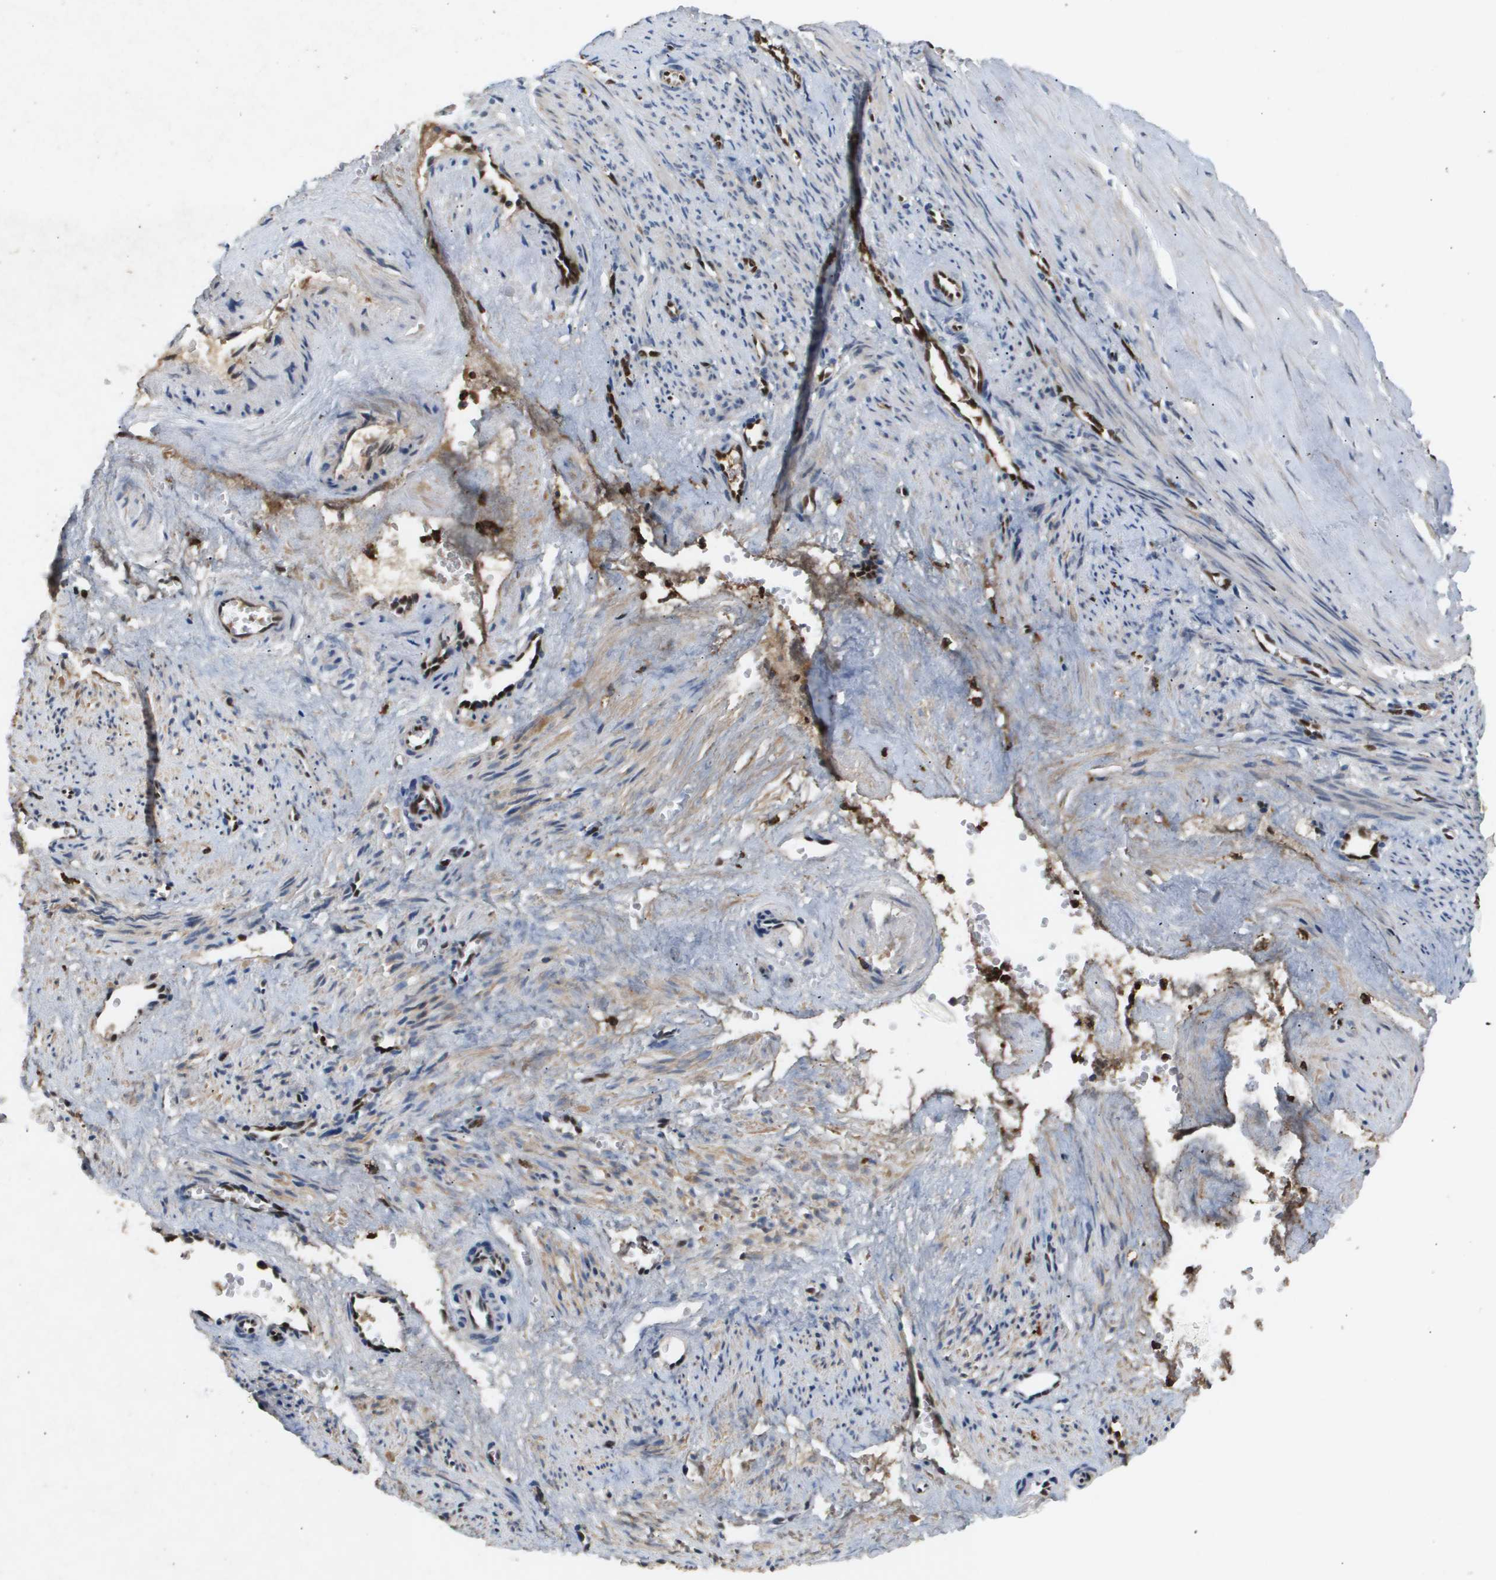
{"staining": {"intensity": "weak", "quantity": "25%-75%", "location": "cytoplasmic/membranous"}, "tissue": "smooth muscle", "cell_type": "Smooth muscle cells", "image_type": "normal", "snomed": [{"axis": "morphology", "description": "Normal tissue, NOS"}, {"axis": "topography", "description": "Endometrium"}], "caption": "Protein staining demonstrates weak cytoplasmic/membranous positivity in approximately 25%-75% of smooth muscle cells in unremarkable smooth muscle.", "gene": "ERG", "patient": {"sex": "female", "age": 33}}